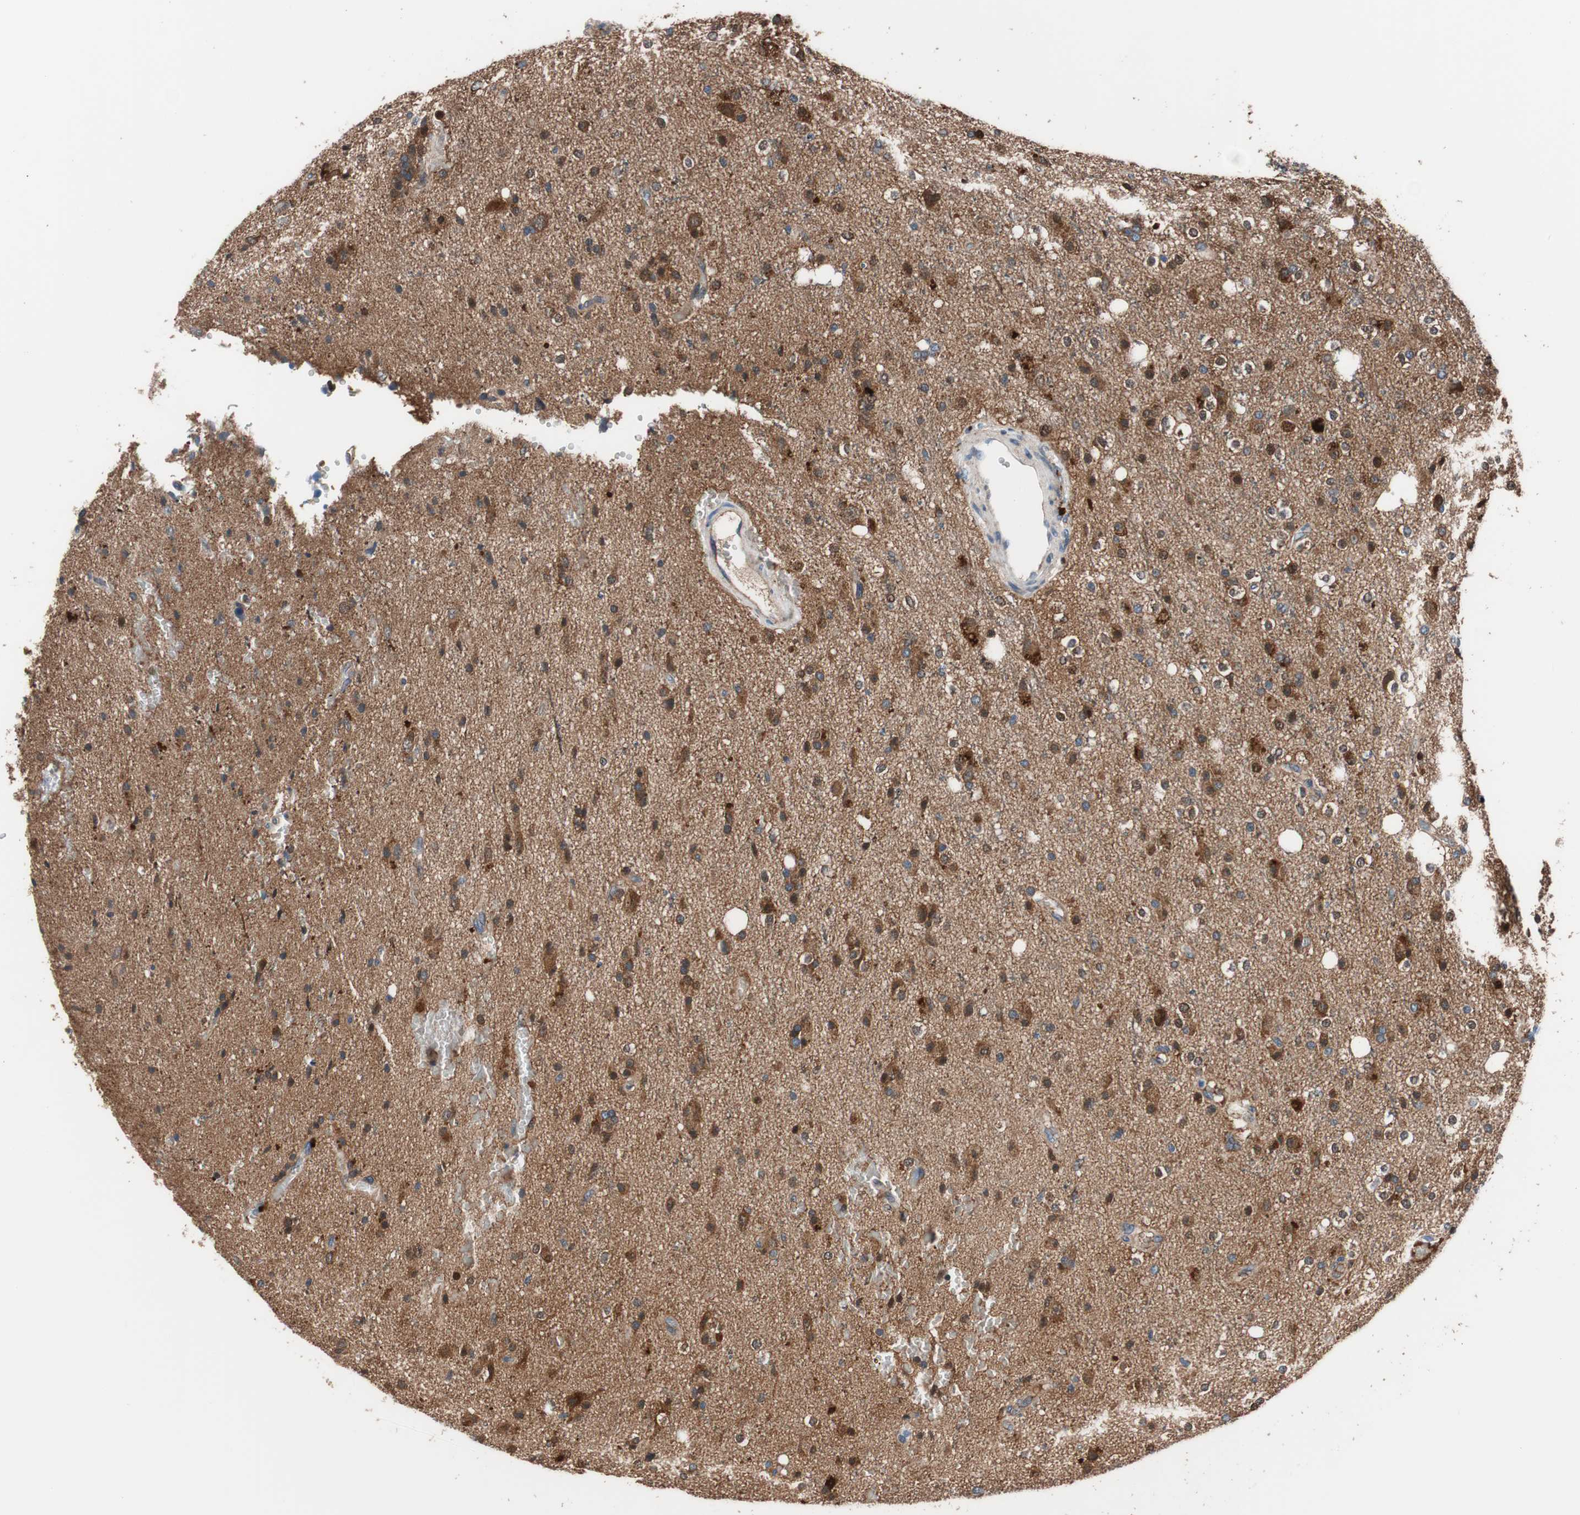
{"staining": {"intensity": "strong", "quantity": "25%-75%", "location": "cytoplasmic/membranous,nuclear"}, "tissue": "glioma", "cell_type": "Tumor cells", "image_type": "cancer", "snomed": [{"axis": "morphology", "description": "Glioma, malignant, High grade"}, {"axis": "topography", "description": "Brain"}], "caption": "IHC of malignant high-grade glioma reveals high levels of strong cytoplasmic/membranous and nuclear positivity in approximately 25%-75% of tumor cells. The staining is performed using DAB (3,3'-diaminobenzidine) brown chromogen to label protein expression. The nuclei are counter-stained blue using hematoxylin.", "gene": "PRDX2", "patient": {"sex": "male", "age": 47}}